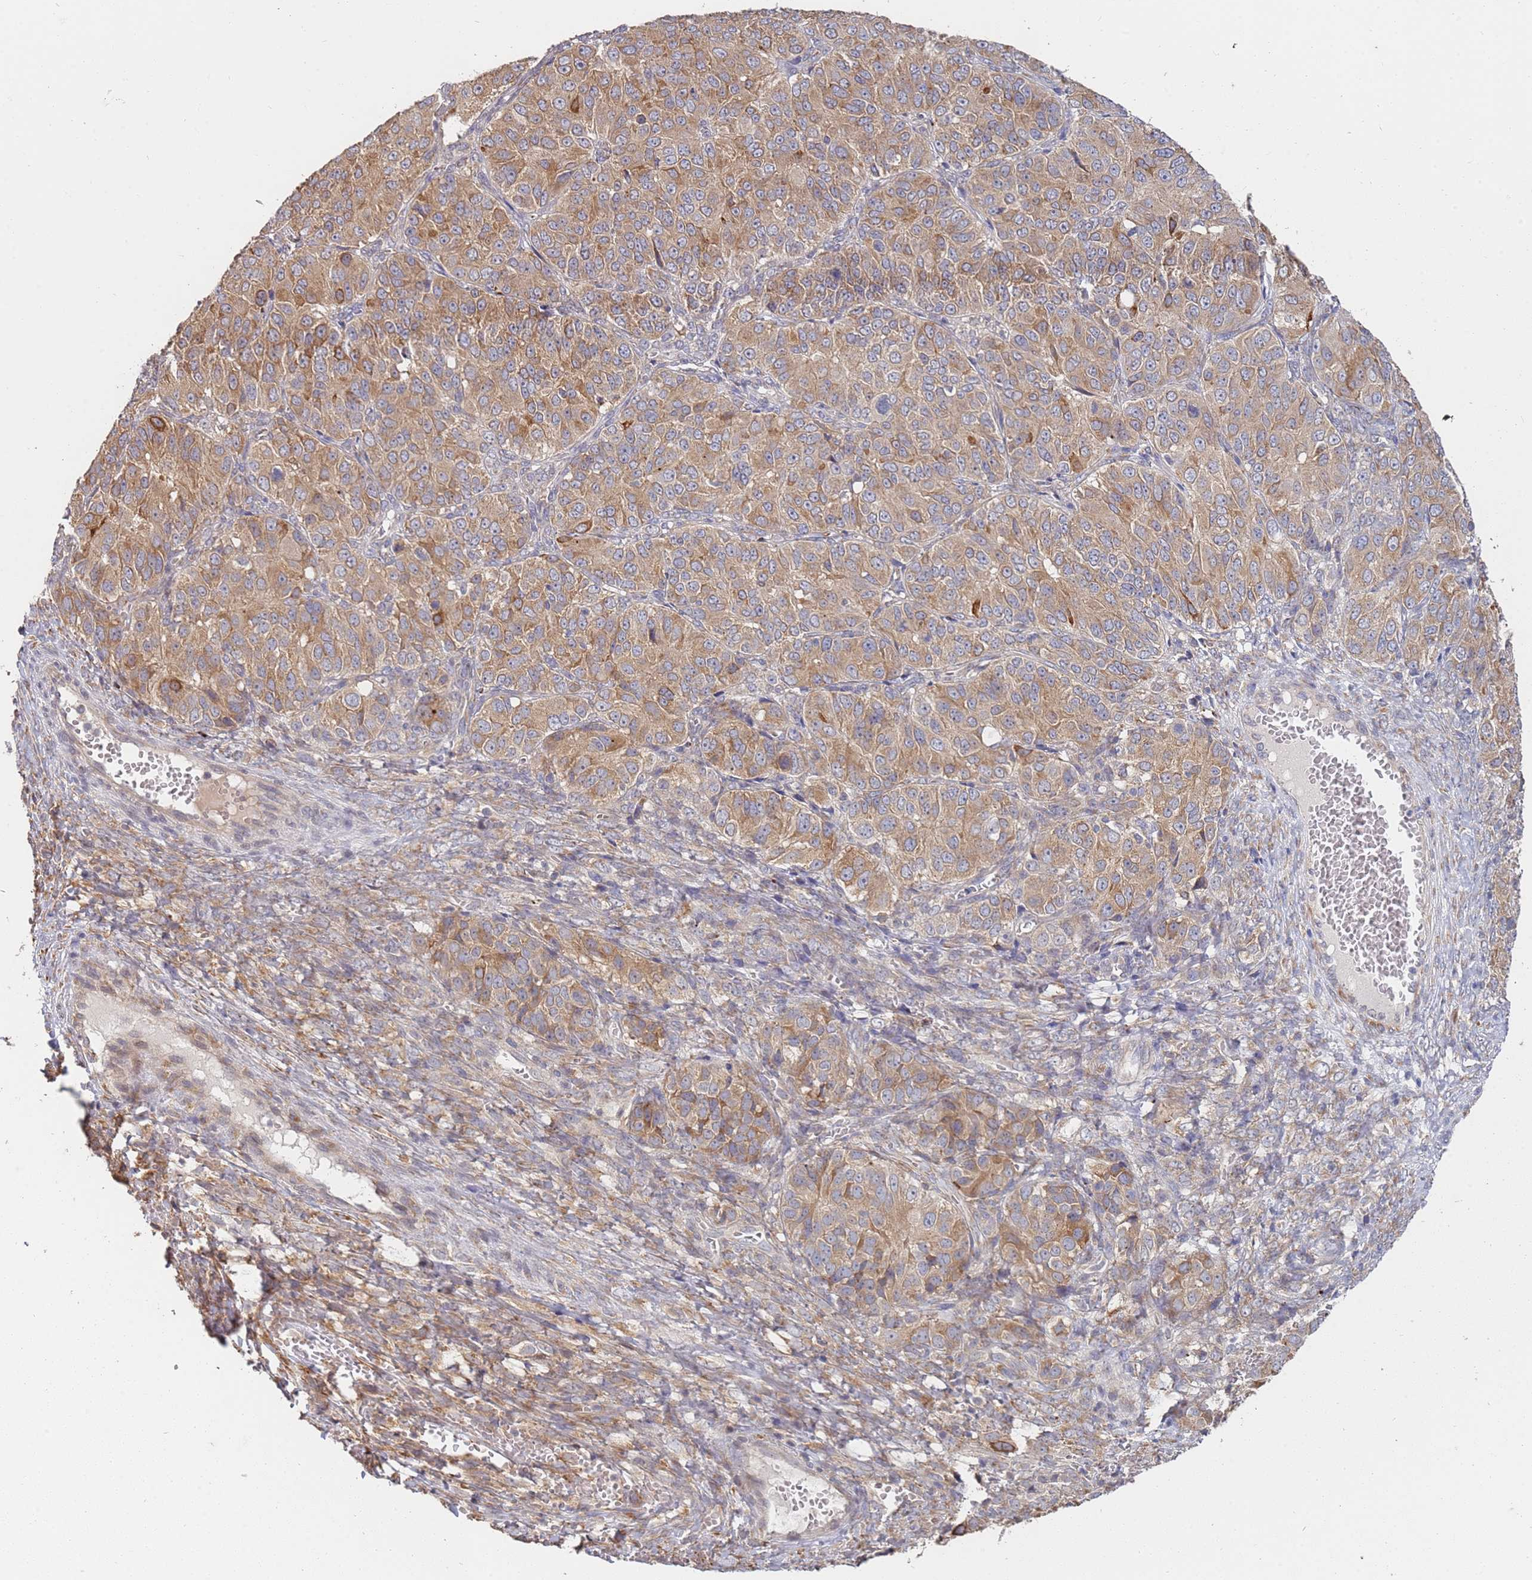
{"staining": {"intensity": "moderate", "quantity": ">75%", "location": "cytoplasmic/membranous"}, "tissue": "ovarian cancer", "cell_type": "Tumor cells", "image_type": "cancer", "snomed": [{"axis": "morphology", "description": "Carcinoma, endometroid"}, {"axis": "topography", "description": "Ovary"}], "caption": "About >75% of tumor cells in human ovarian cancer demonstrate moderate cytoplasmic/membranous protein staining as visualized by brown immunohistochemical staining.", "gene": "VRK2", "patient": {"sex": "female", "age": 51}}